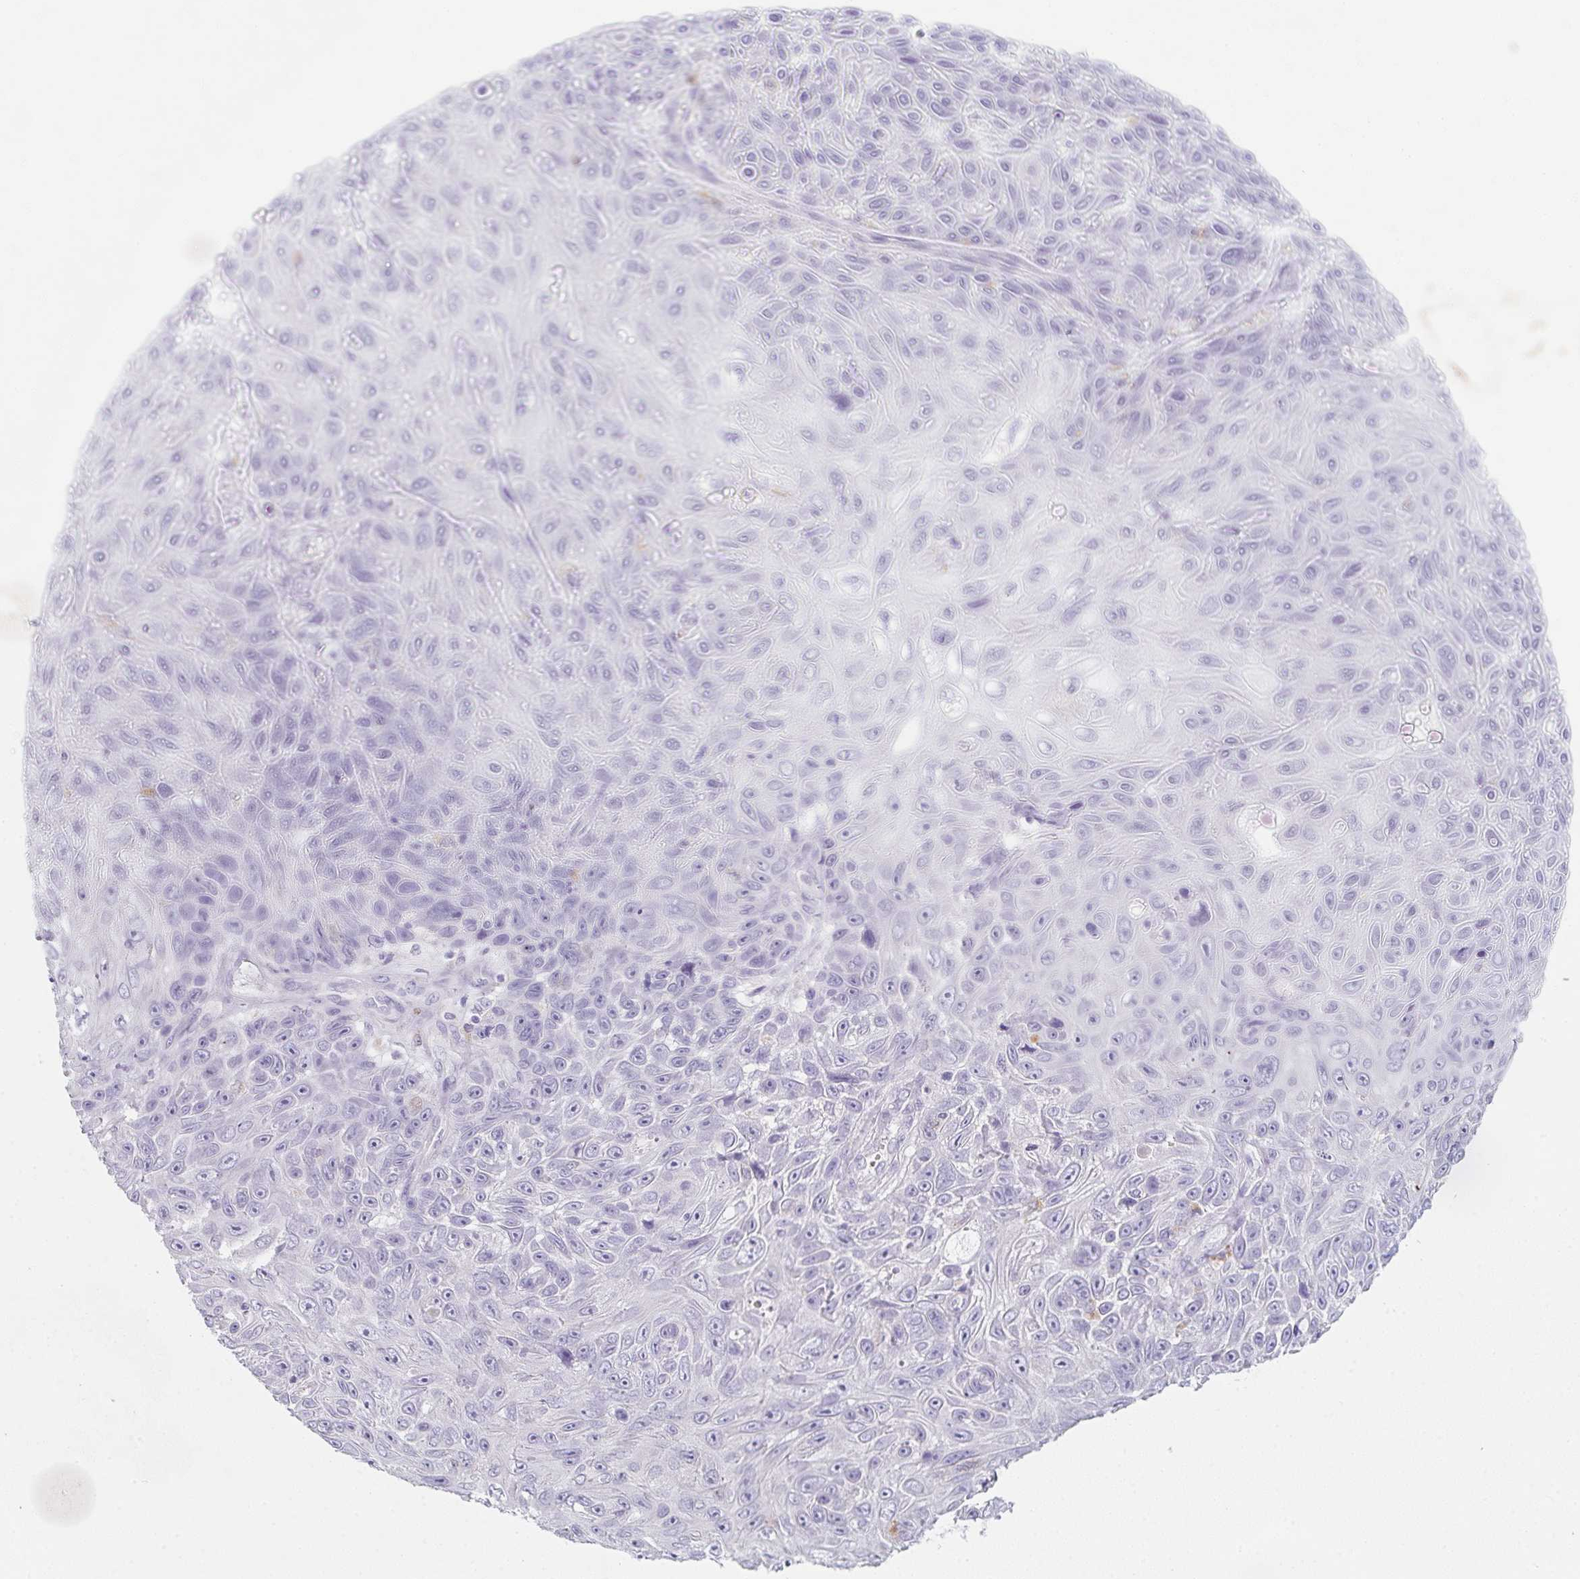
{"staining": {"intensity": "negative", "quantity": "none", "location": "none"}, "tissue": "skin cancer", "cell_type": "Tumor cells", "image_type": "cancer", "snomed": [{"axis": "morphology", "description": "Squamous cell carcinoma, NOS"}, {"axis": "topography", "description": "Skin"}], "caption": "Immunohistochemistry (IHC) photomicrograph of neoplastic tissue: human skin cancer (squamous cell carcinoma) stained with DAB demonstrates no significant protein staining in tumor cells.", "gene": "DCD", "patient": {"sex": "male", "age": 82}}